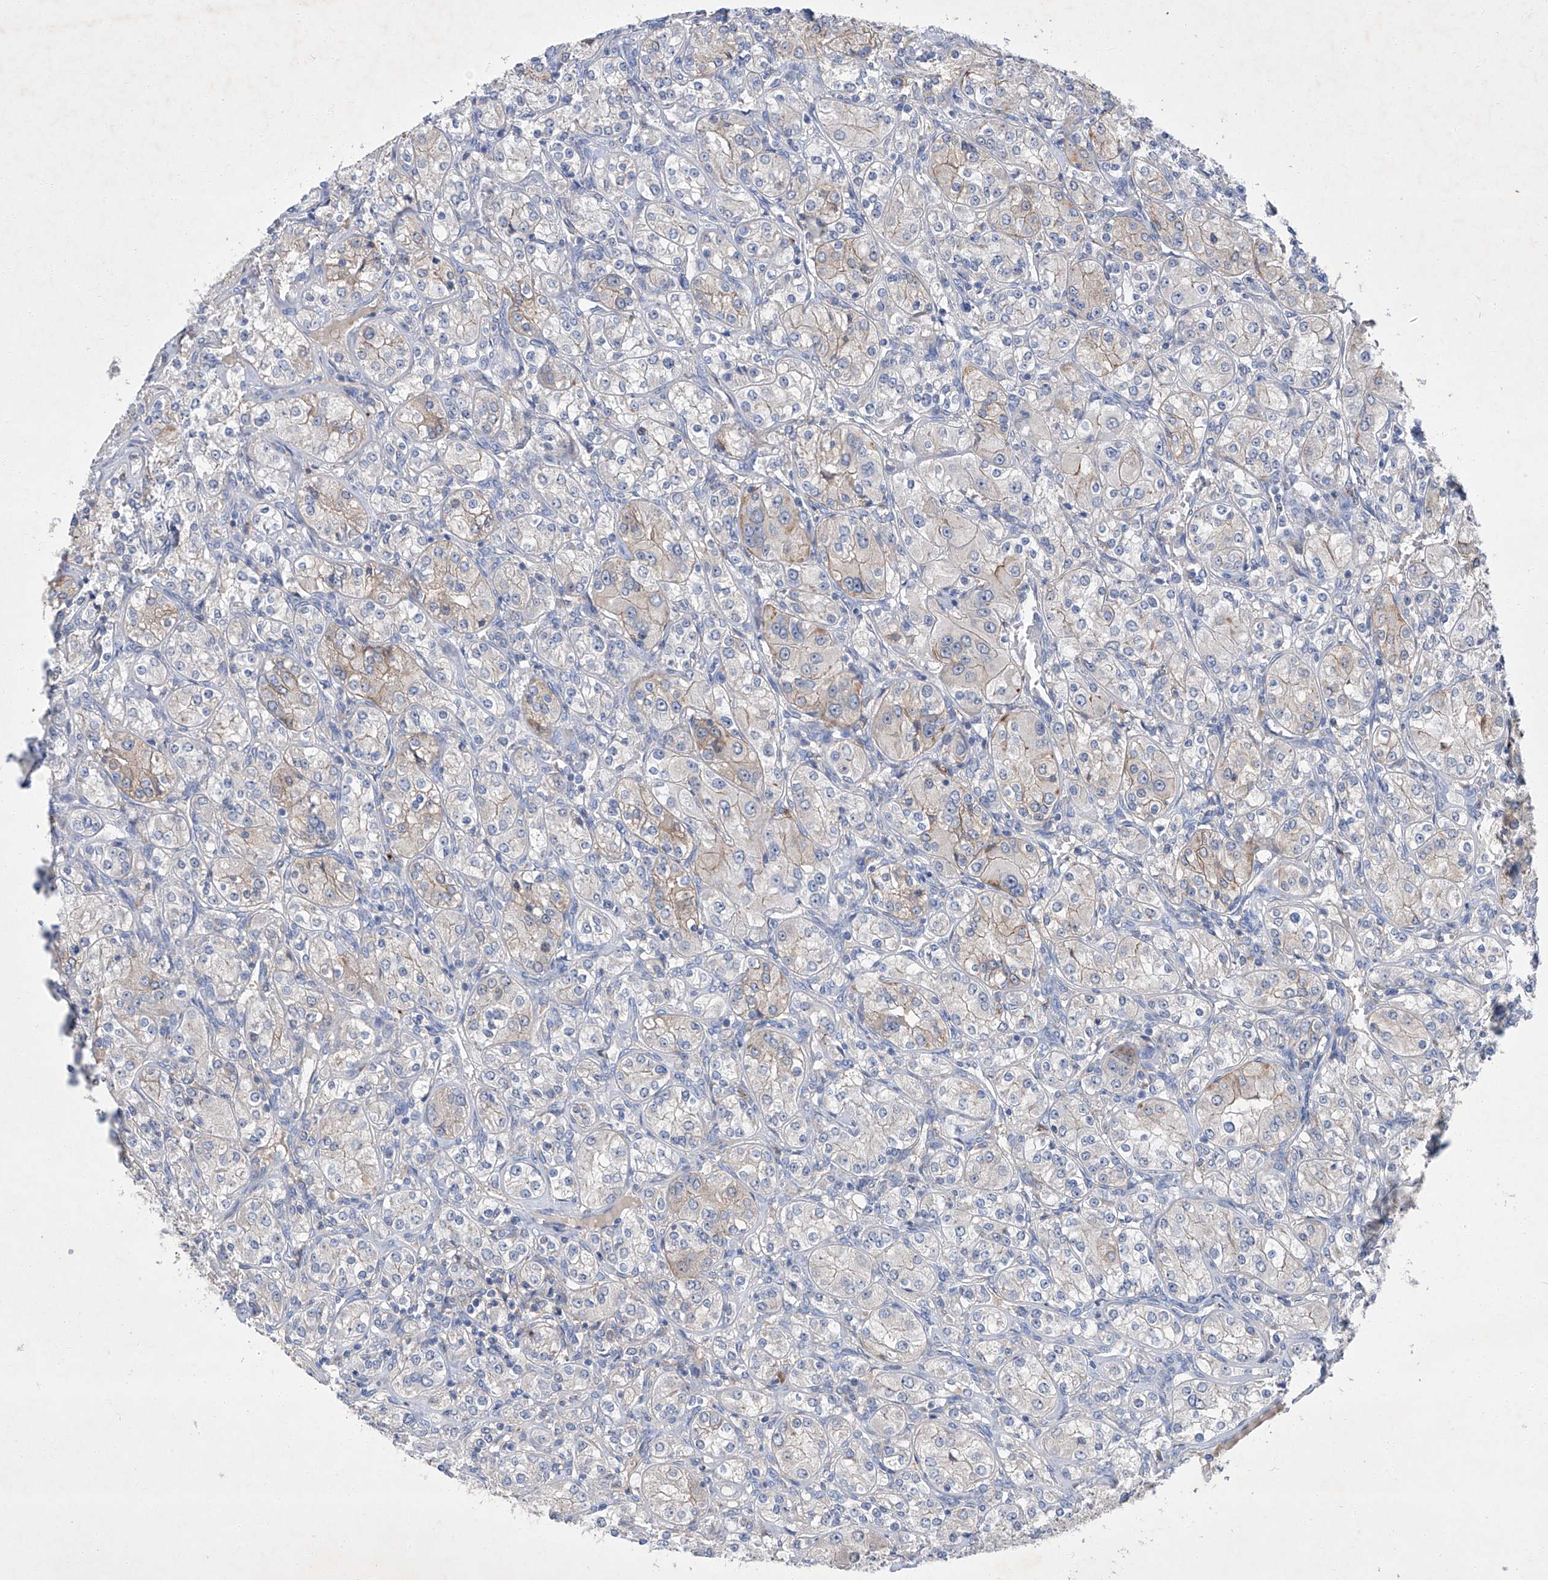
{"staining": {"intensity": "weak", "quantity": "<25%", "location": "cytoplasmic/membranous"}, "tissue": "renal cancer", "cell_type": "Tumor cells", "image_type": "cancer", "snomed": [{"axis": "morphology", "description": "Adenocarcinoma, NOS"}, {"axis": "topography", "description": "Kidney"}], "caption": "Human renal cancer stained for a protein using immunohistochemistry (IHC) exhibits no positivity in tumor cells.", "gene": "SBK2", "patient": {"sex": "male", "age": 77}}